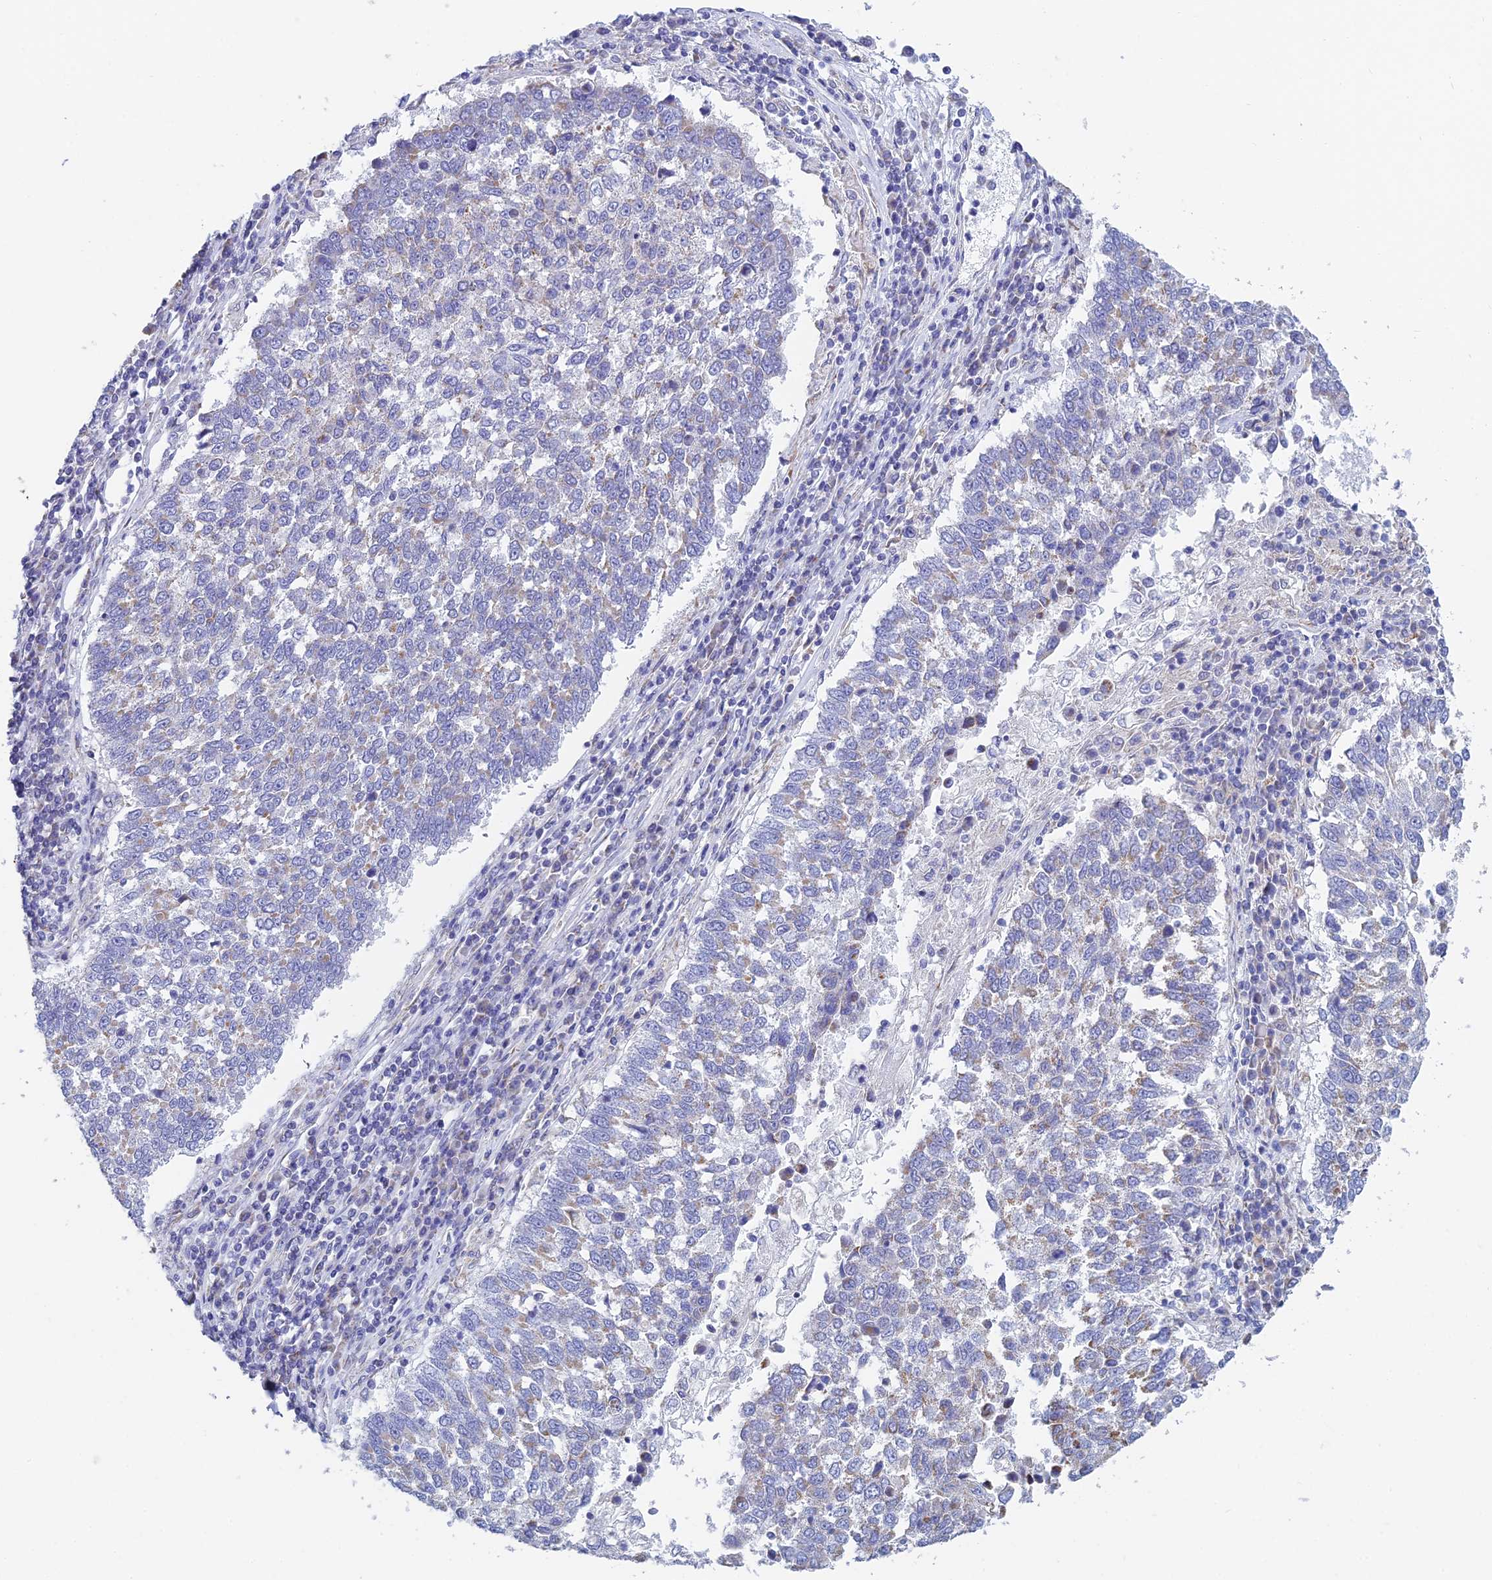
{"staining": {"intensity": "weak", "quantity": "25%-75%", "location": "cytoplasmic/membranous"}, "tissue": "lung cancer", "cell_type": "Tumor cells", "image_type": "cancer", "snomed": [{"axis": "morphology", "description": "Squamous cell carcinoma, NOS"}, {"axis": "topography", "description": "Lung"}], "caption": "An image of human lung cancer (squamous cell carcinoma) stained for a protein exhibits weak cytoplasmic/membranous brown staining in tumor cells. (Stains: DAB in brown, nuclei in blue, Microscopy: brightfield microscopy at high magnification).", "gene": "ACSM1", "patient": {"sex": "male", "age": 73}}